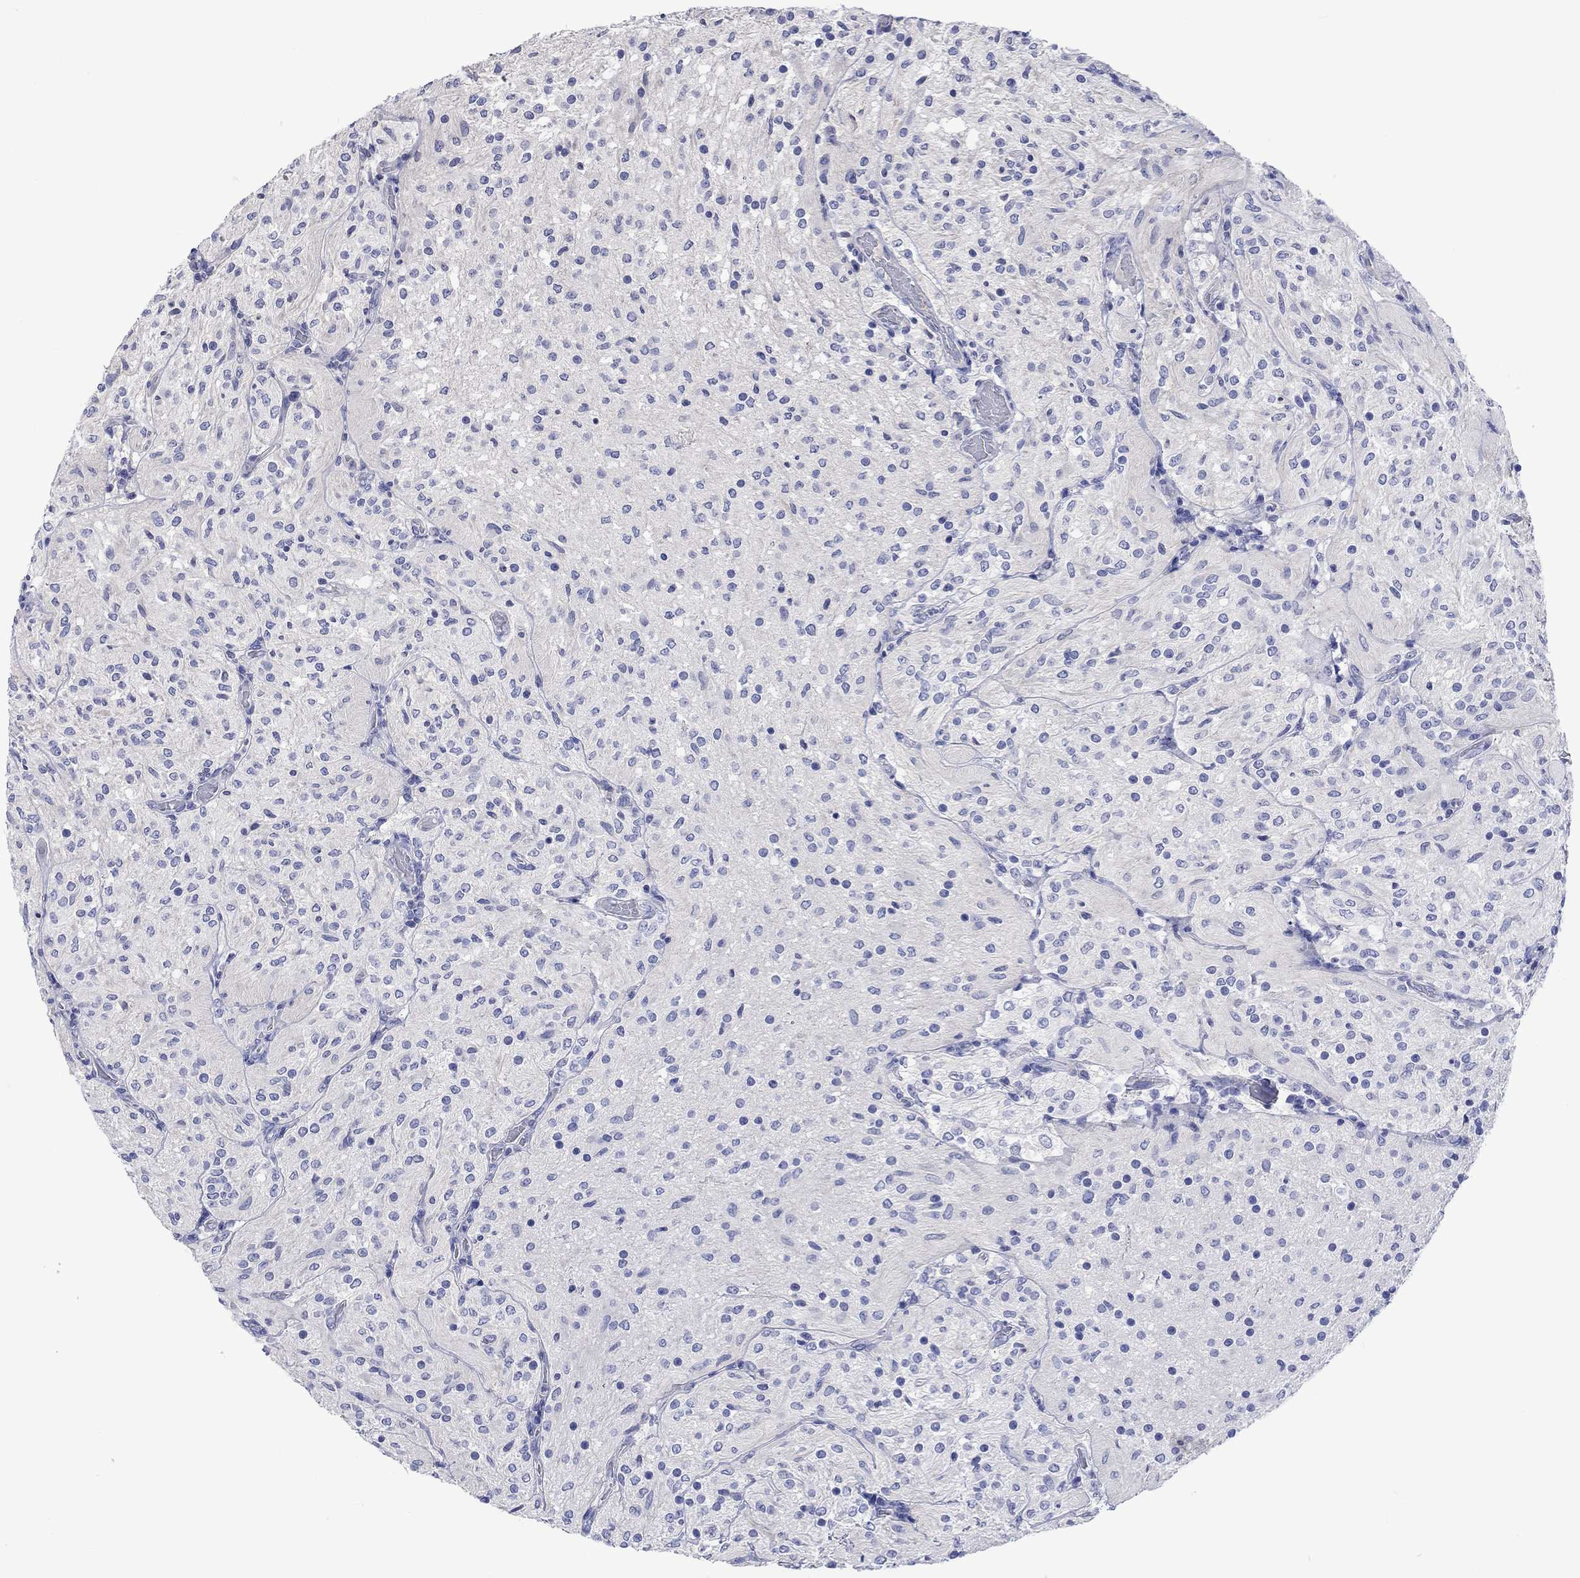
{"staining": {"intensity": "negative", "quantity": "none", "location": "none"}, "tissue": "glioma", "cell_type": "Tumor cells", "image_type": "cancer", "snomed": [{"axis": "morphology", "description": "Glioma, malignant, Low grade"}, {"axis": "topography", "description": "Brain"}], "caption": "DAB (3,3'-diaminobenzidine) immunohistochemical staining of low-grade glioma (malignant) demonstrates no significant positivity in tumor cells.", "gene": "TOMM20L", "patient": {"sex": "male", "age": 3}}